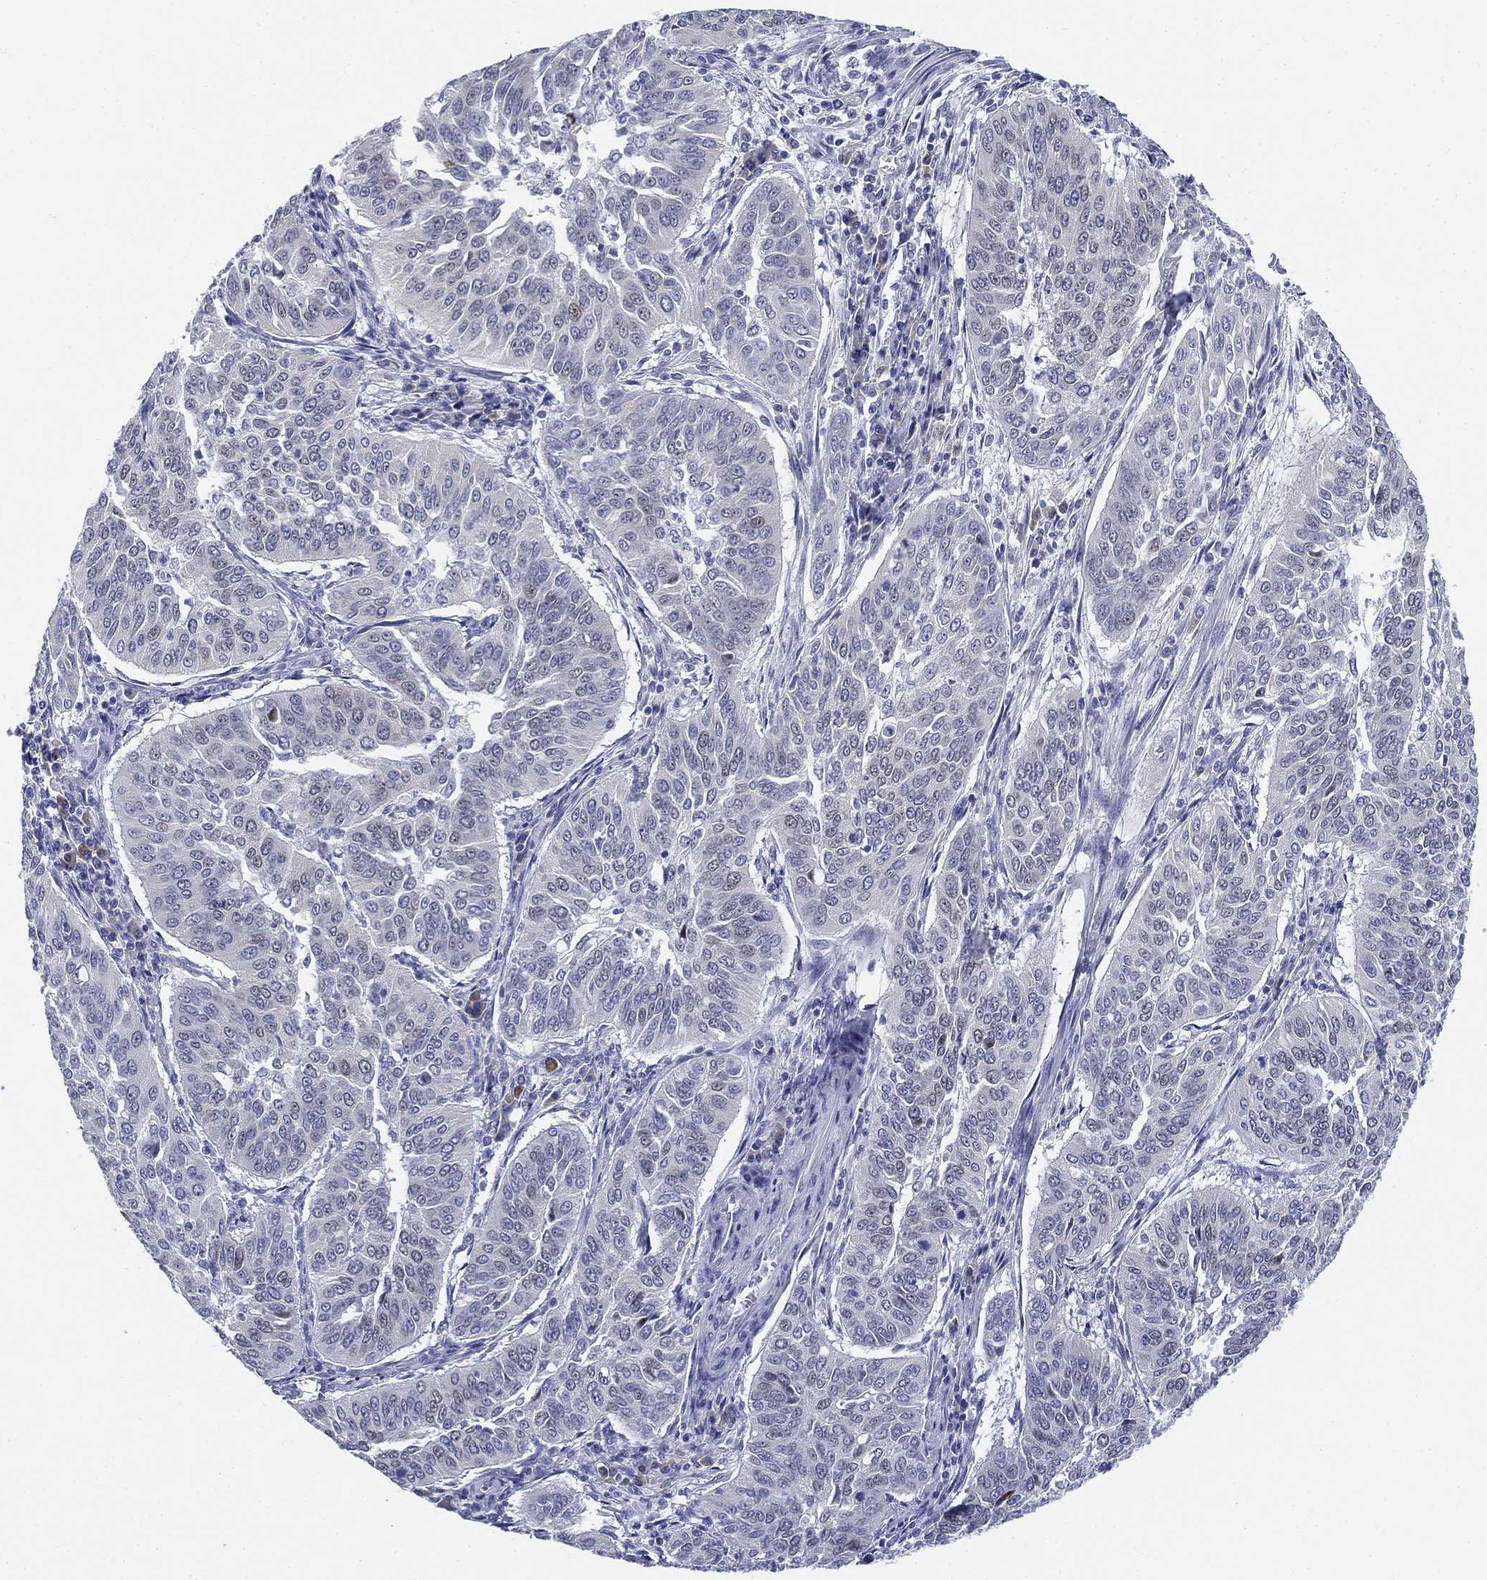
{"staining": {"intensity": "negative", "quantity": "none", "location": "none"}, "tissue": "cervical cancer", "cell_type": "Tumor cells", "image_type": "cancer", "snomed": [{"axis": "morphology", "description": "Normal tissue, NOS"}, {"axis": "morphology", "description": "Squamous cell carcinoma, NOS"}, {"axis": "topography", "description": "Cervix"}], "caption": "Immunohistochemistry image of neoplastic tissue: cervical cancer (squamous cell carcinoma) stained with DAB exhibits no significant protein staining in tumor cells.", "gene": "GCNA", "patient": {"sex": "female", "age": 39}}